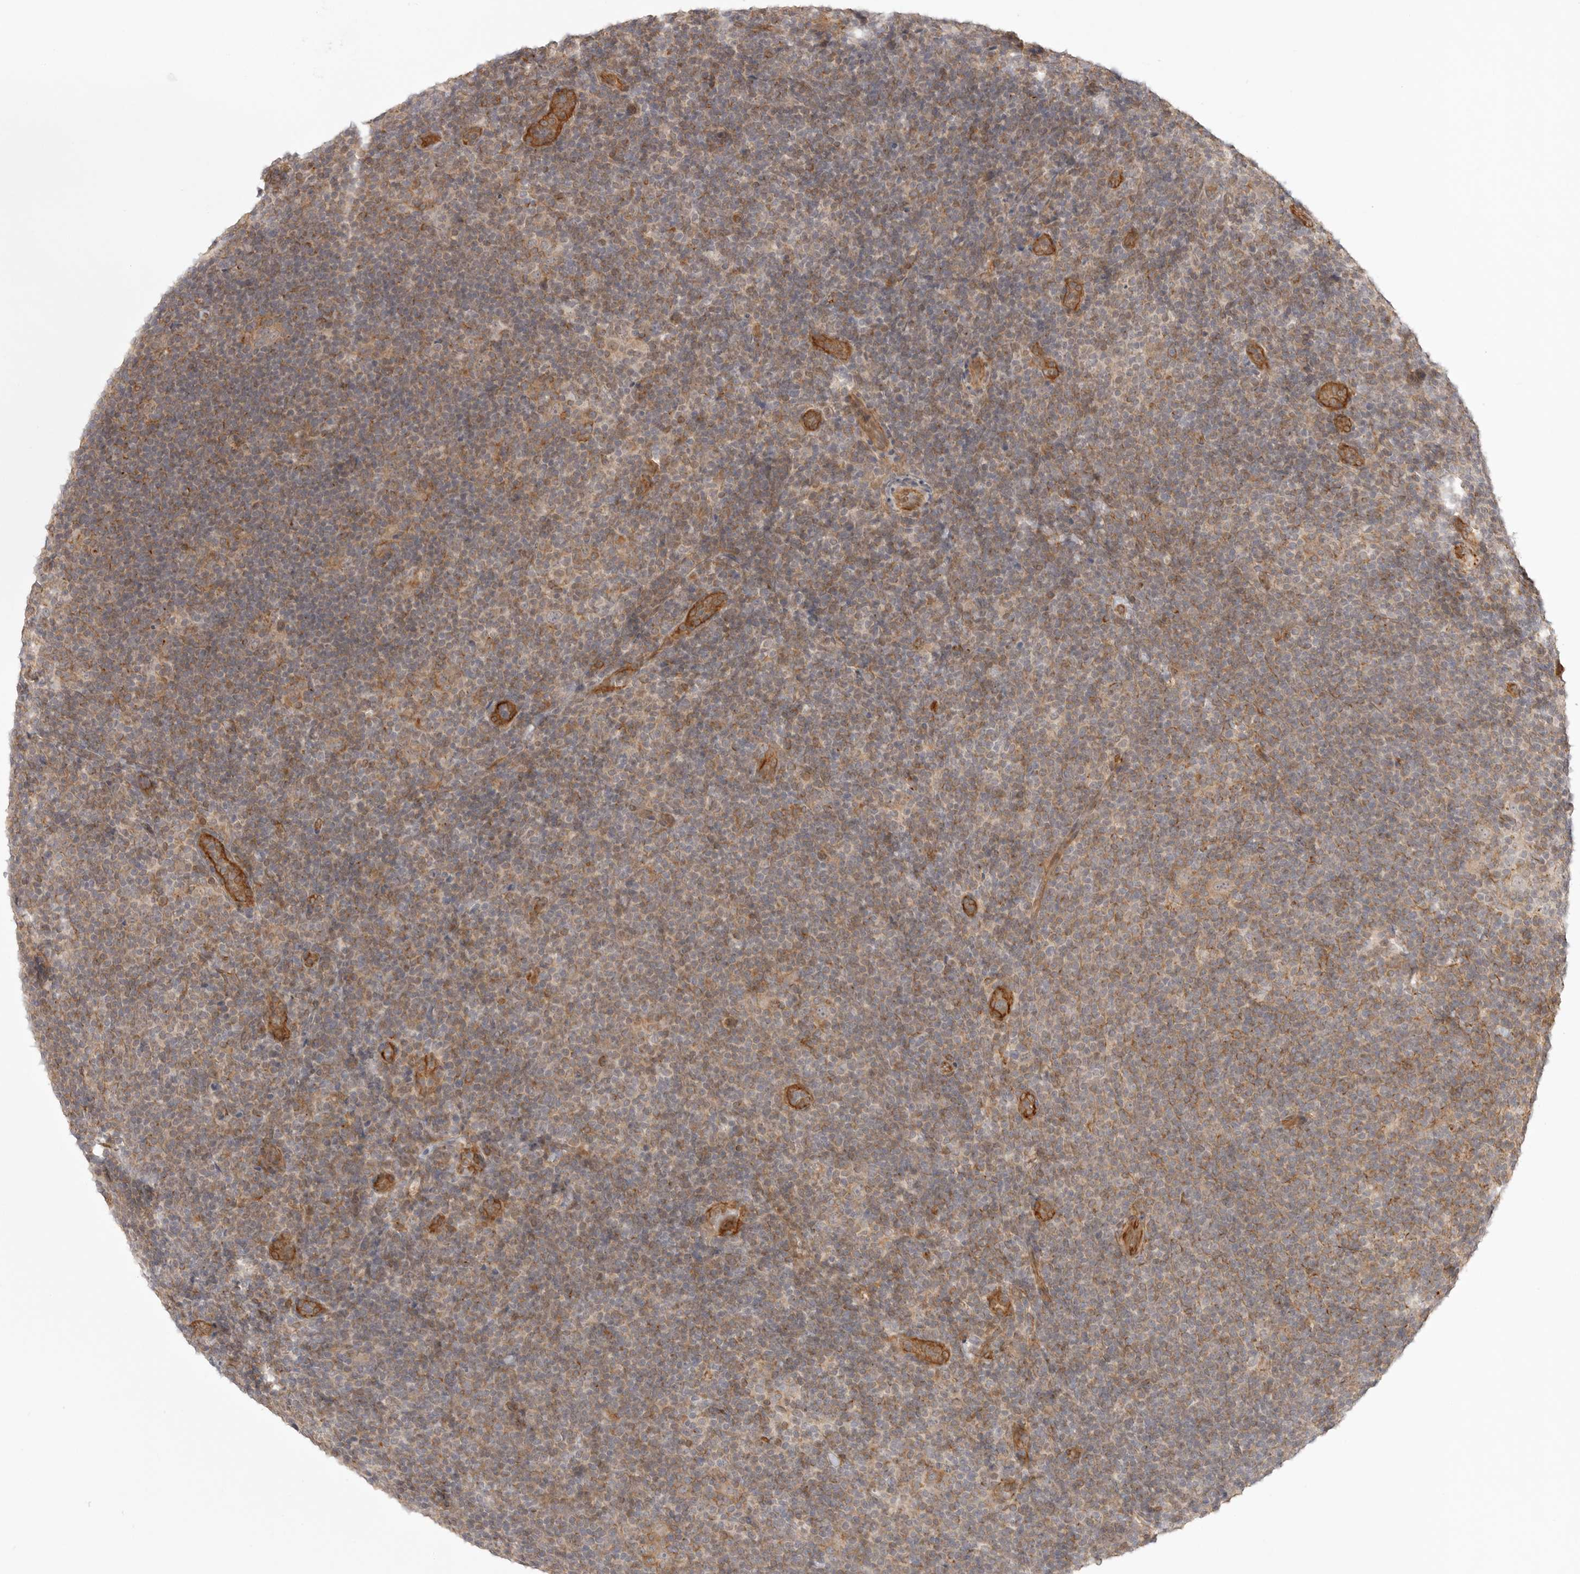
{"staining": {"intensity": "negative", "quantity": "none", "location": "none"}, "tissue": "lymphoma", "cell_type": "Tumor cells", "image_type": "cancer", "snomed": [{"axis": "morphology", "description": "Hodgkin's disease, NOS"}, {"axis": "topography", "description": "Lymph node"}], "caption": "Image shows no protein staining in tumor cells of lymphoma tissue.", "gene": "ATOH7", "patient": {"sex": "female", "age": 57}}